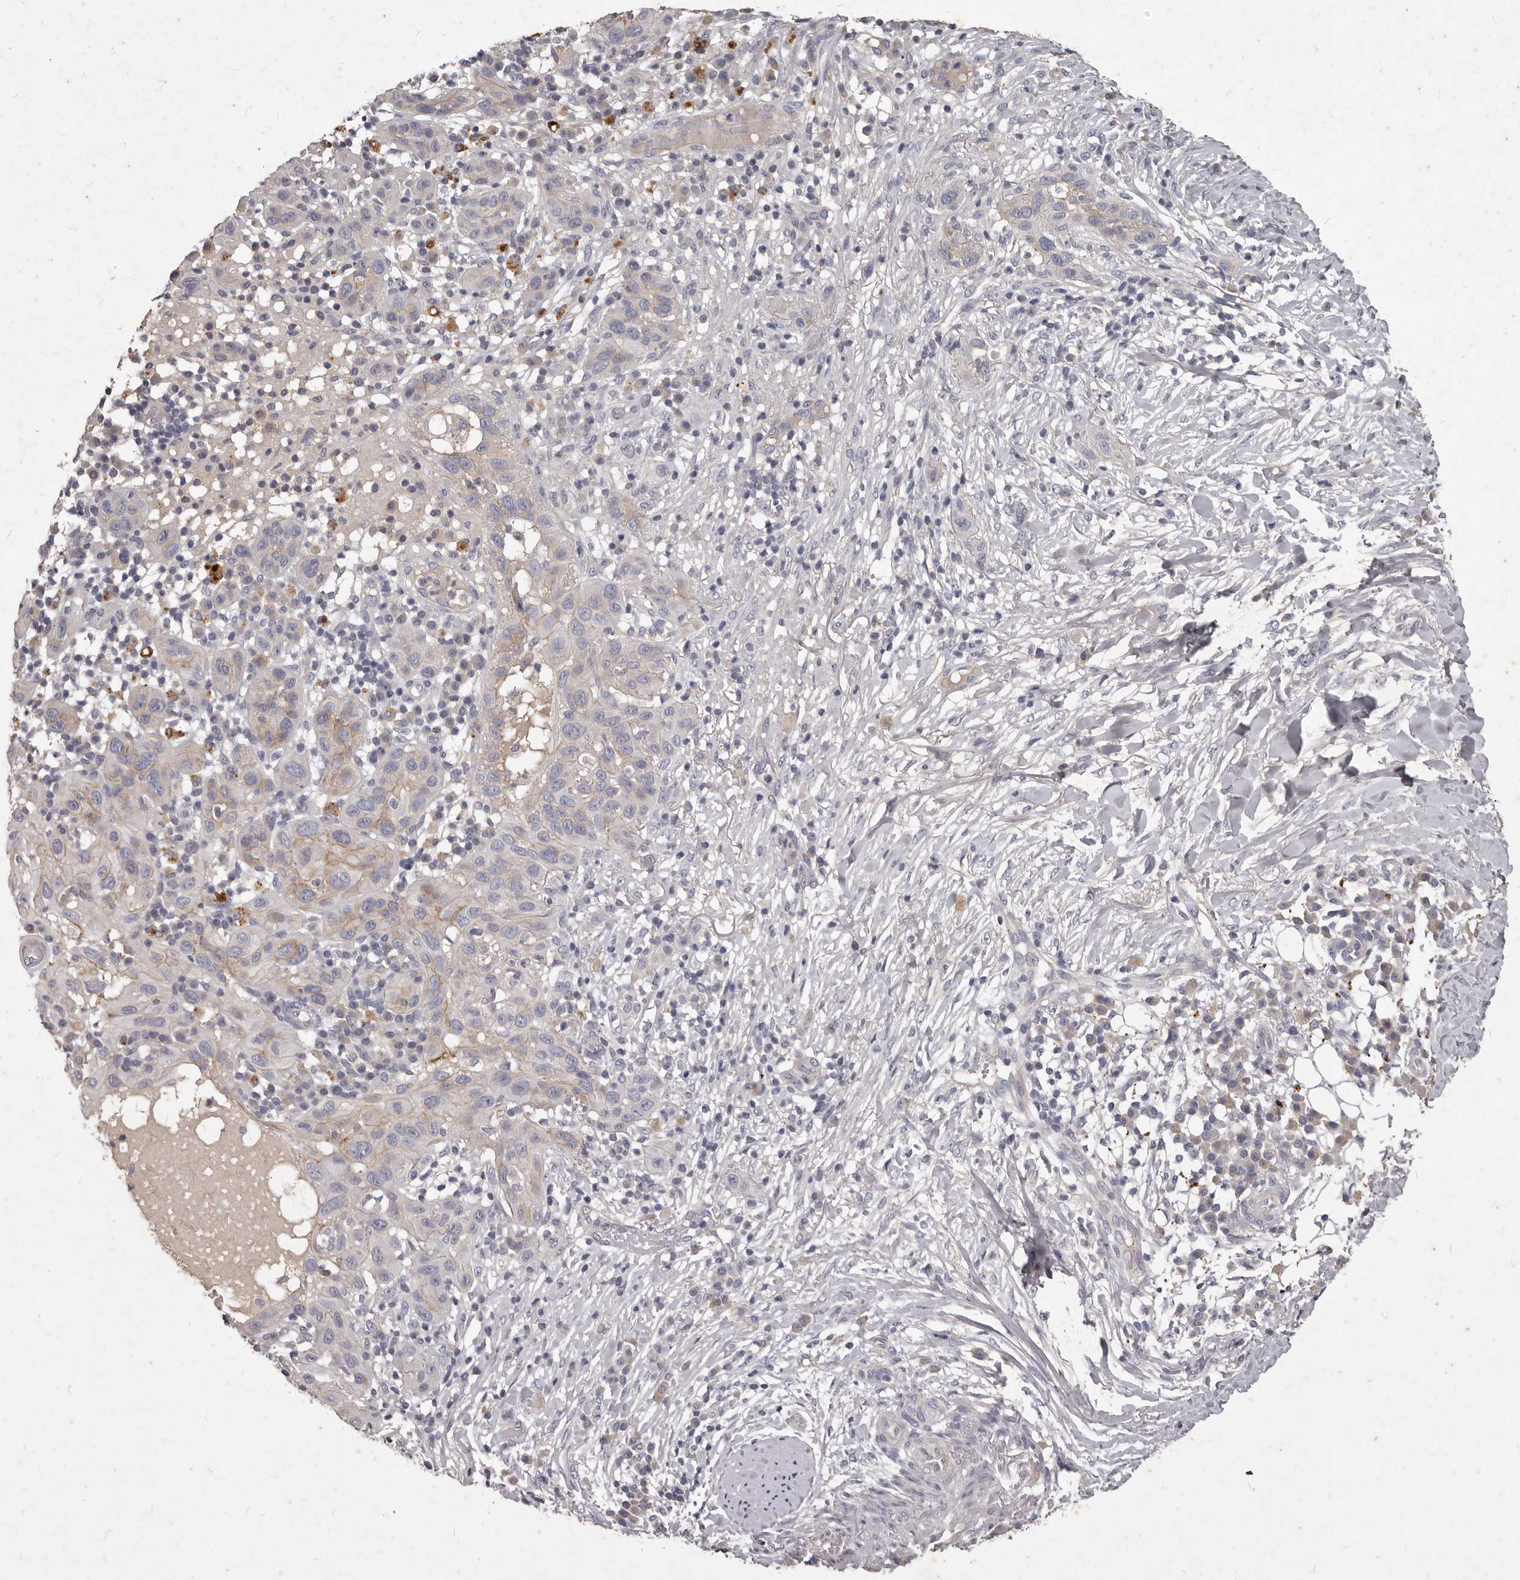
{"staining": {"intensity": "weak", "quantity": "25%-75%", "location": "cytoplasmic/membranous"}, "tissue": "skin cancer", "cell_type": "Tumor cells", "image_type": "cancer", "snomed": [{"axis": "morphology", "description": "Normal tissue, NOS"}, {"axis": "morphology", "description": "Squamous cell carcinoma, NOS"}, {"axis": "topography", "description": "Skin"}], "caption": "A micrograph of human skin cancer stained for a protein shows weak cytoplasmic/membranous brown staining in tumor cells.", "gene": "GPRC5C", "patient": {"sex": "female", "age": 96}}